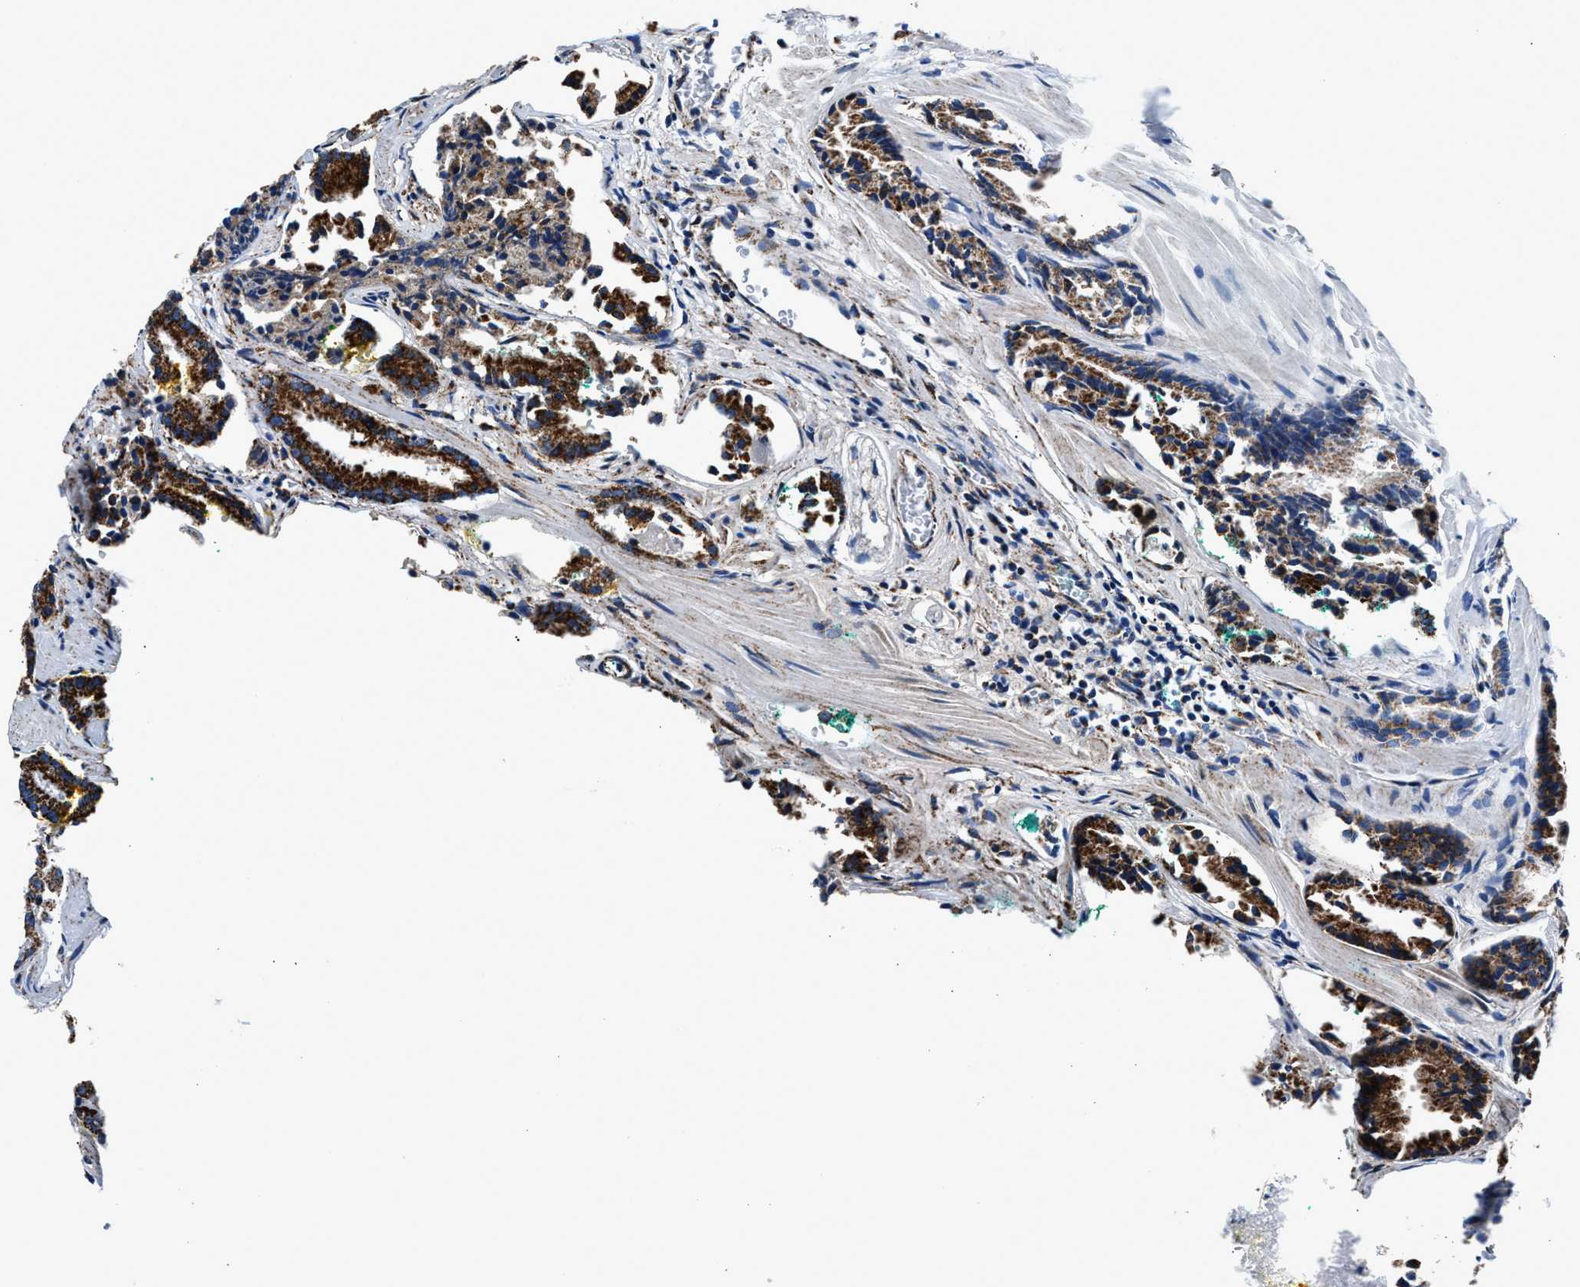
{"staining": {"intensity": "strong", "quantity": ">75%", "location": "cytoplasmic/membranous"}, "tissue": "prostate cancer", "cell_type": "Tumor cells", "image_type": "cancer", "snomed": [{"axis": "morphology", "description": "Adenocarcinoma, Low grade"}, {"axis": "topography", "description": "Prostate"}], "caption": "Prostate adenocarcinoma (low-grade) tissue demonstrates strong cytoplasmic/membranous staining in approximately >75% of tumor cells", "gene": "HIBADH", "patient": {"sex": "male", "age": 51}}